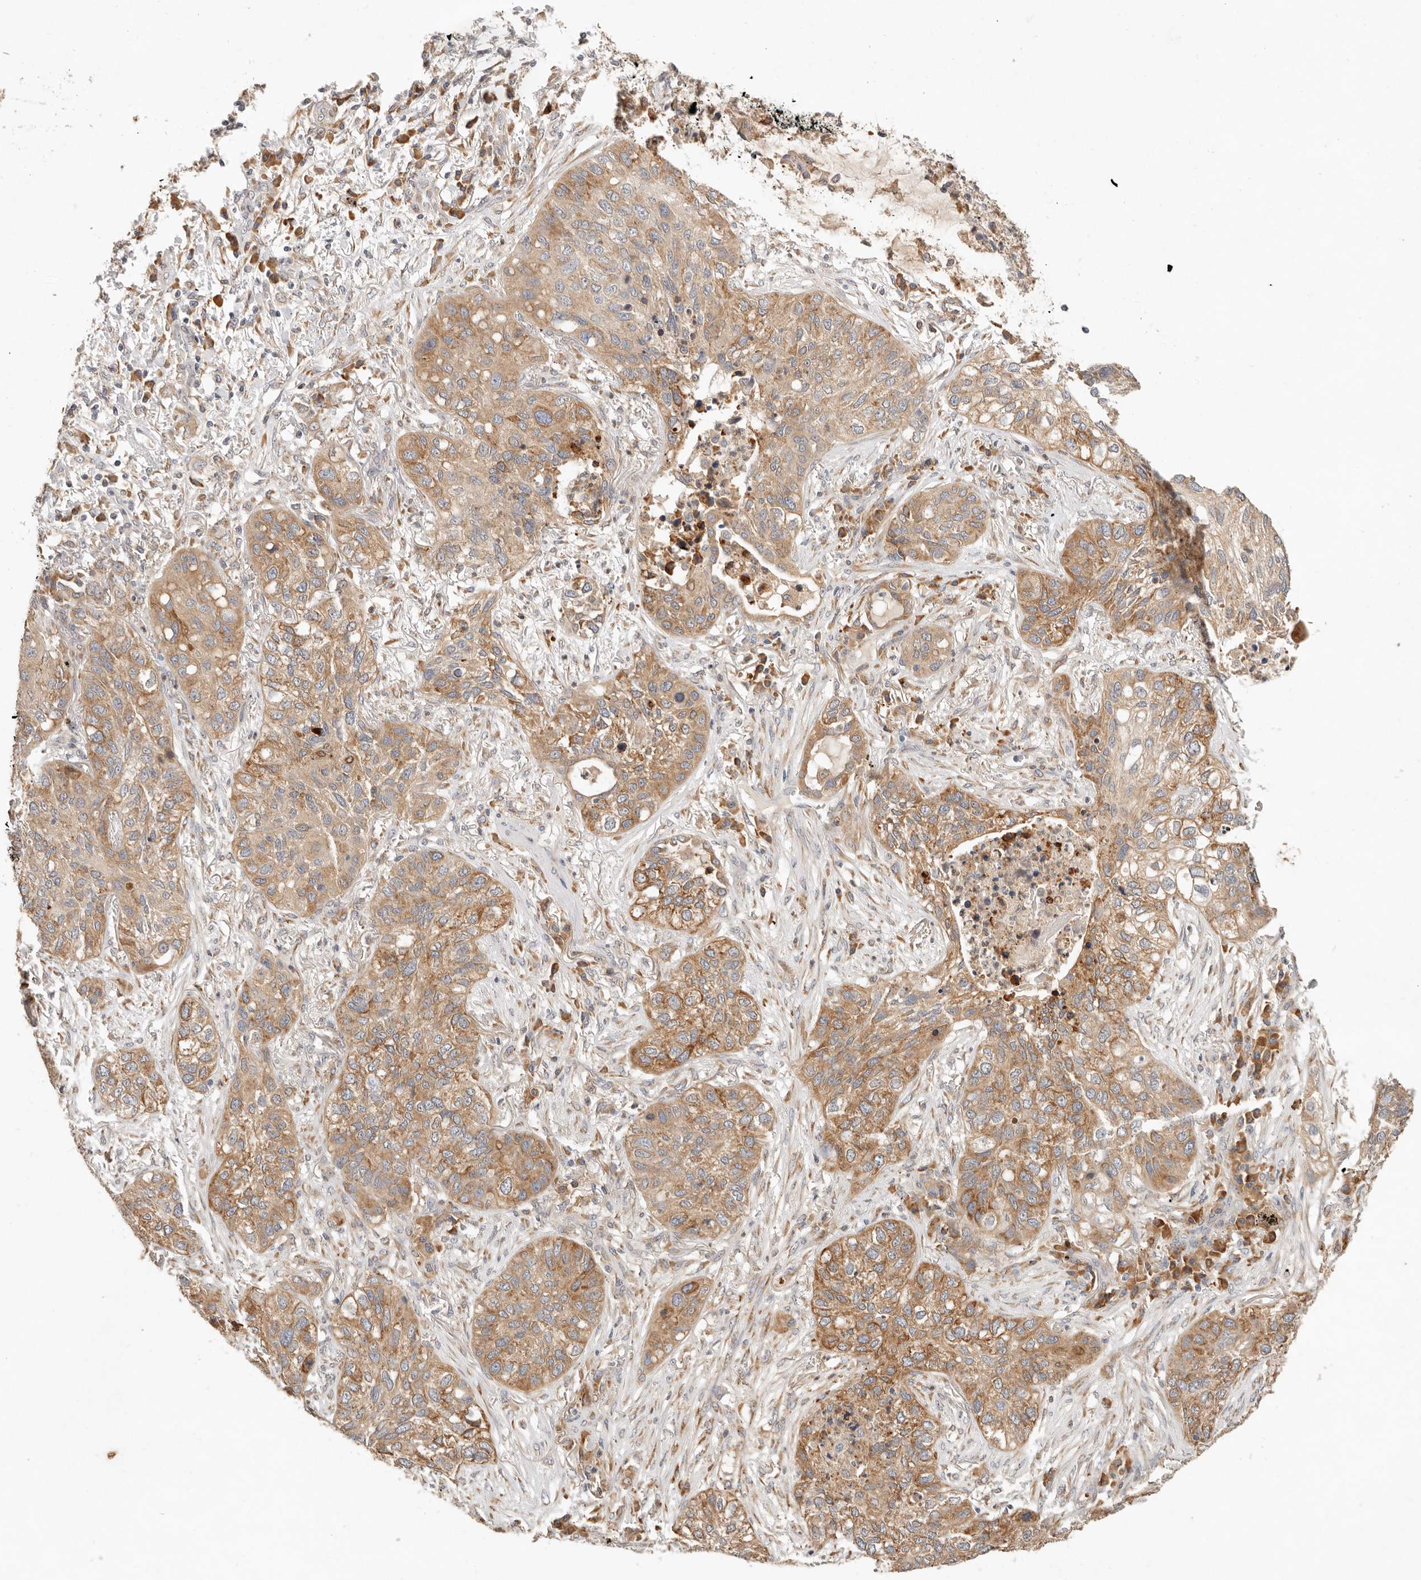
{"staining": {"intensity": "moderate", "quantity": ">75%", "location": "cytoplasmic/membranous"}, "tissue": "lung cancer", "cell_type": "Tumor cells", "image_type": "cancer", "snomed": [{"axis": "morphology", "description": "Squamous cell carcinoma, NOS"}, {"axis": "topography", "description": "Lung"}], "caption": "An immunohistochemistry histopathology image of tumor tissue is shown. Protein staining in brown highlights moderate cytoplasmic/membranous positivity in squamous cell carcinoma (lung) within tumor cells. Immunohistochemistry stains the protein of interest in brown and the nuclei are stained blue.", "gene": "ARHGEF10L", "patient": {"sex": "female", "age": 63}}